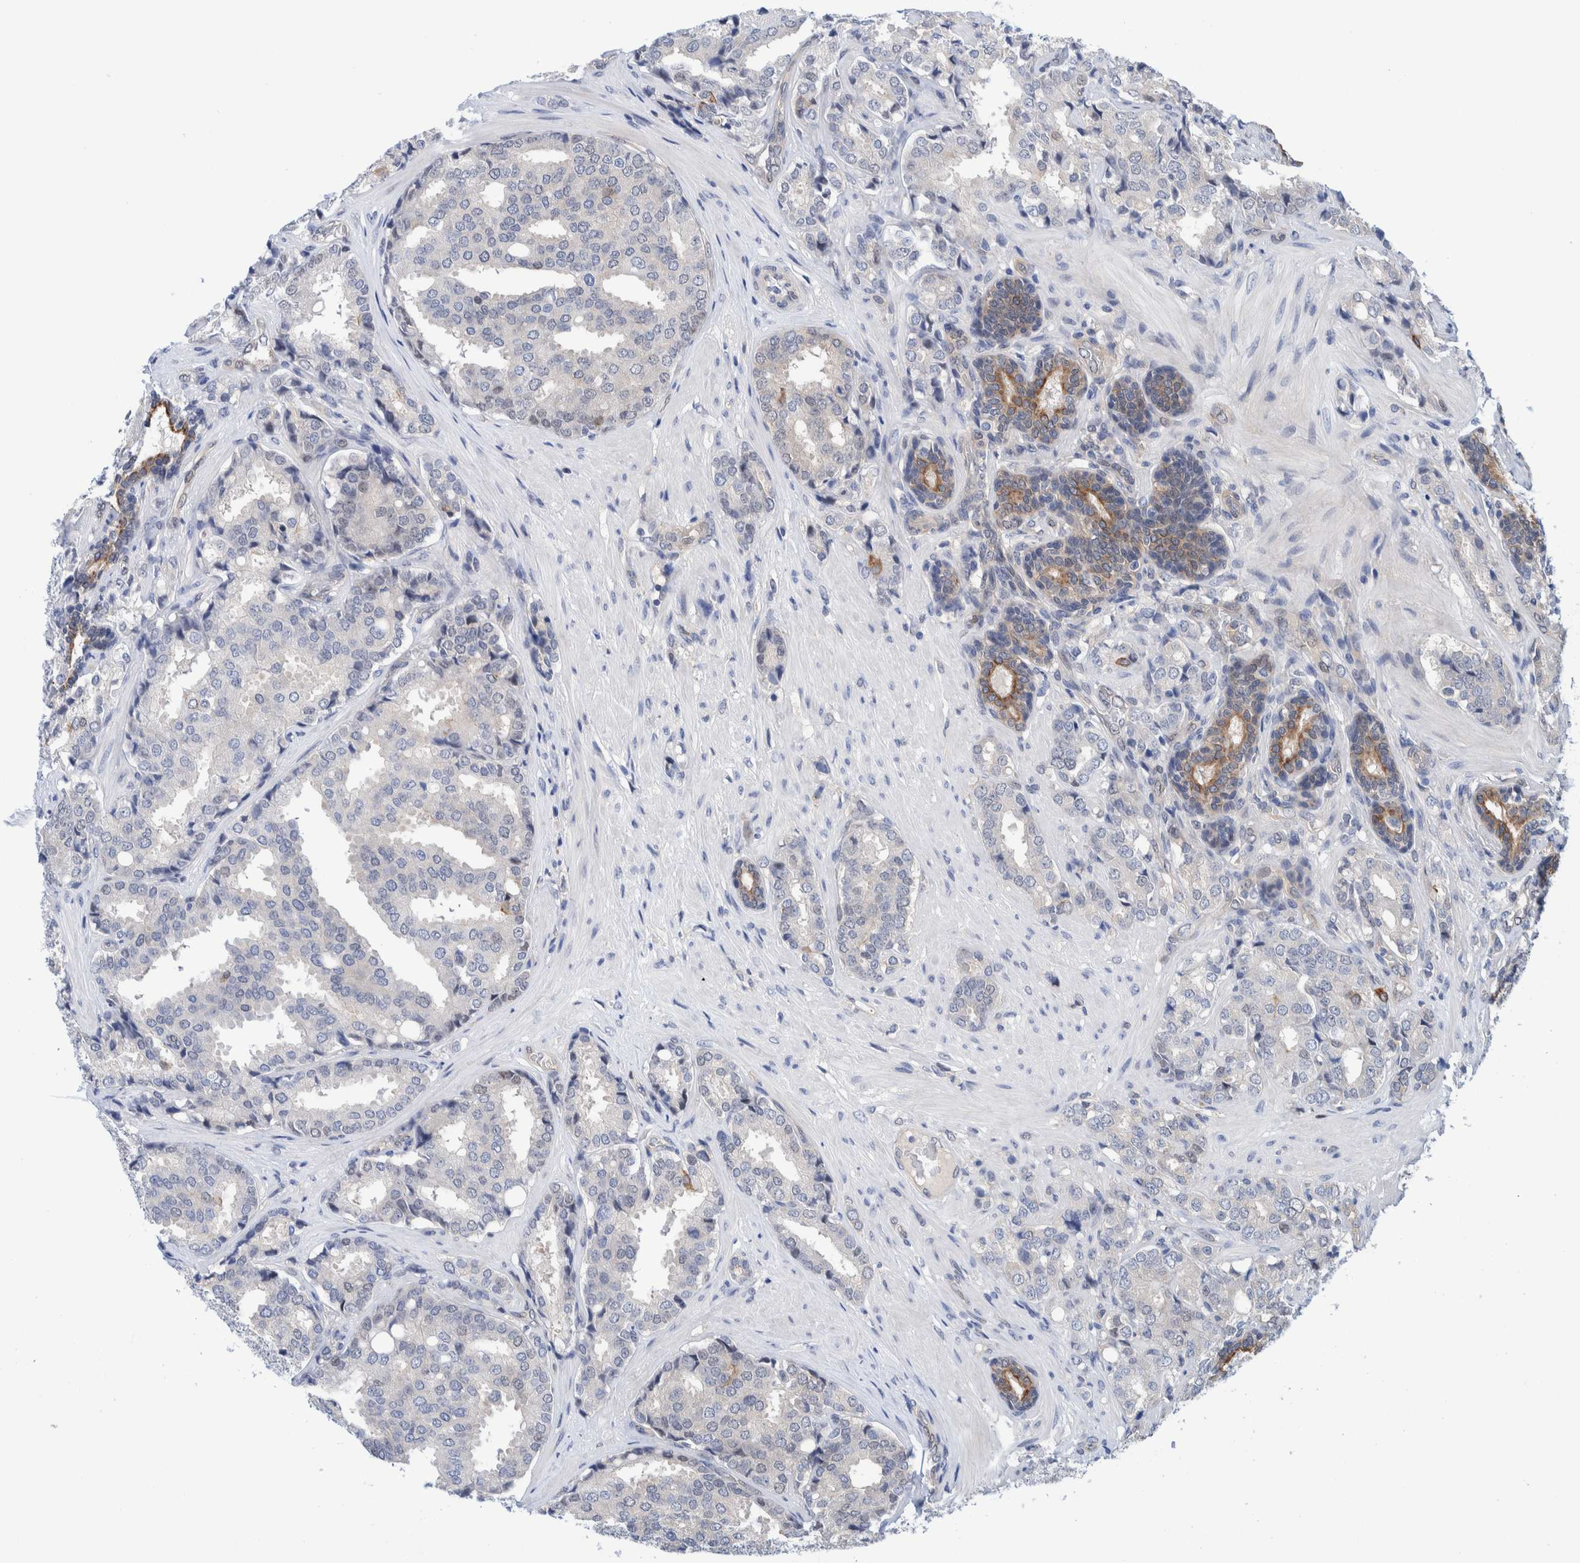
{"staining": {"intensity": "negative", "quantity": "none", "location": "none"}, "tissue": "prostate cancer", "cell_type": "Tumor cells", "image_type": "cancer", "snomed": [{"axis": "morphology", "description": "Adenocarcinoma, High grade"}, {"axis": "topography", "description": "Prostate"}], "caption": "Immunohistochemistry of prostate cancer (adenocarcinoma (high-grade)) displays no staining in tumor cells. The staining was performed using DAB to visualize the protein expression in brown, while the nuclei were stained in blue with hematoxylin (Magnification: 20x).", "gene": "PFAS", "patient": {"sex": "male", "age": 50}}